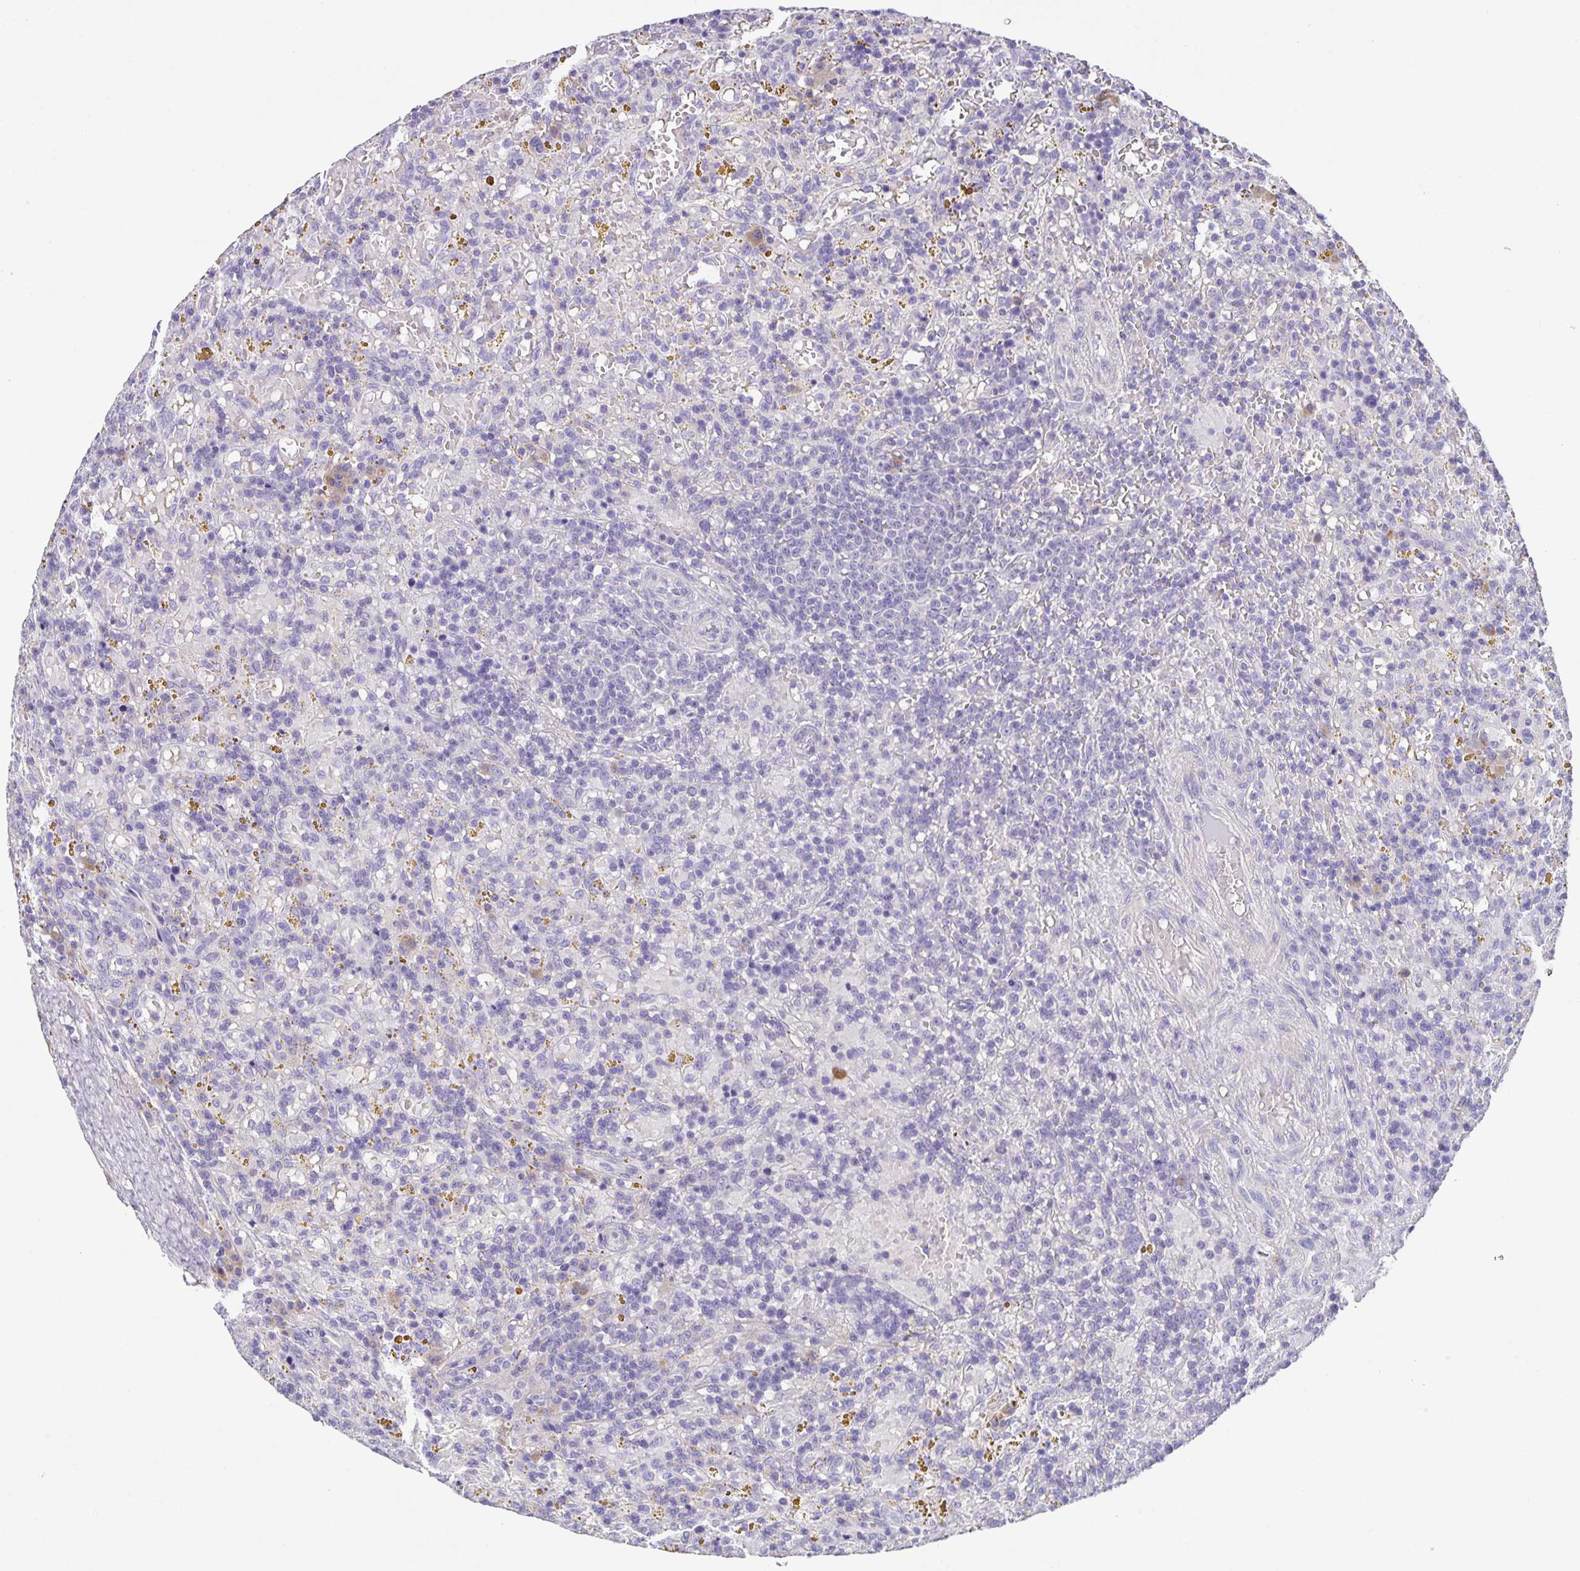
{"staining": {"intensity": "negative", "quantity": "none", "location": "none"}, "tissue": "lymphoma", "cell_type": "Tumor cells", "image_type": "cancer", "snomed": [{"axis": "morphology", "description": "Malignant lymphoma, non-Hodgkin's type, Low grade"}, {"axis": "topography", "description": "Spleen"}], "caption": "DAB immunohistochemical staining of human malignant lymphoma, non-Hodgkin's type (low-grade) reveals no significant expression in tumor cells.", "gene": "PRR36", "patient": {"sex": "female", "age": 65}}